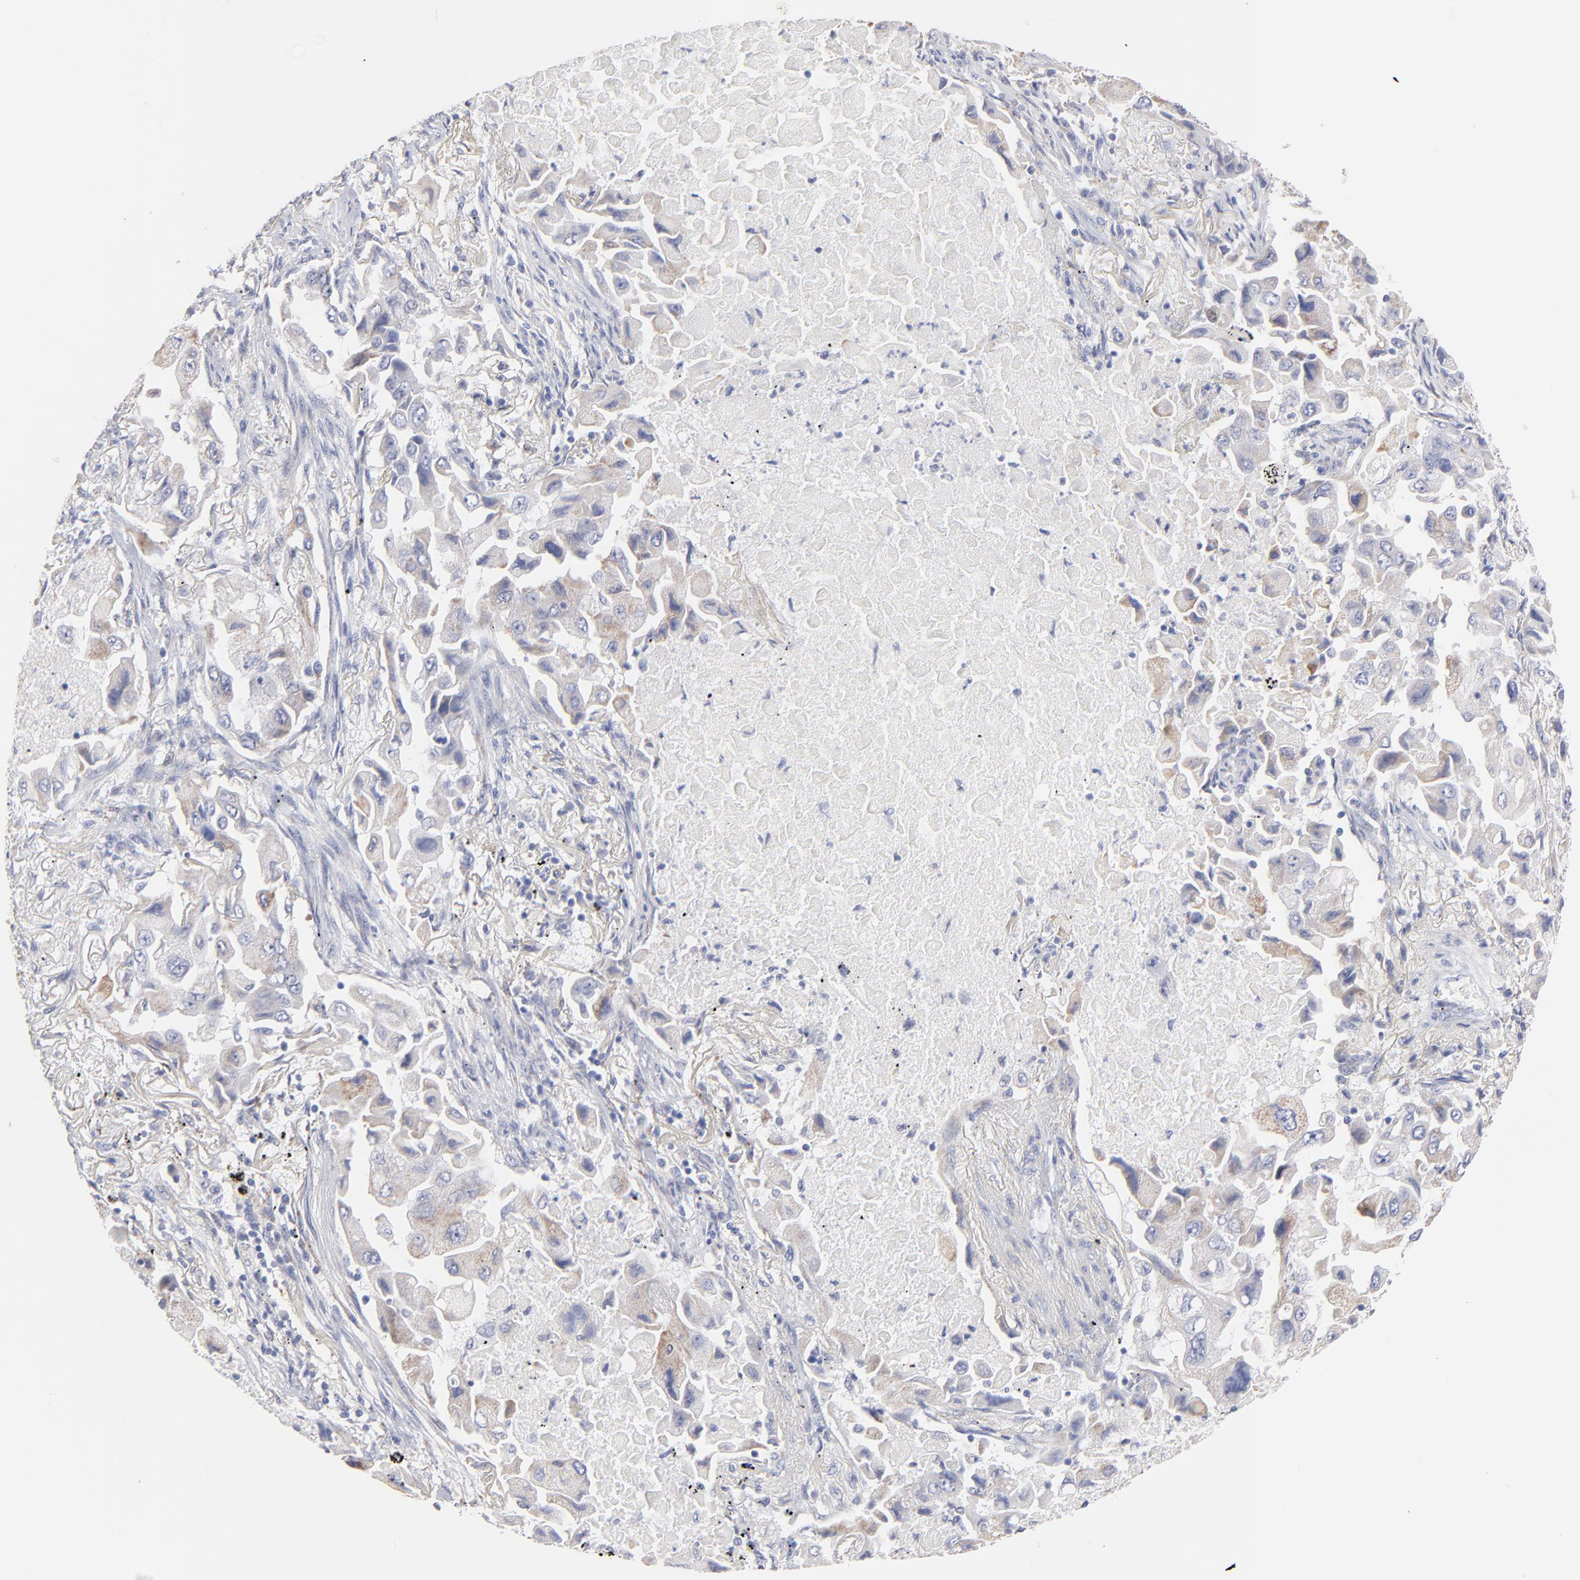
{"staining": {"intensity": "weak", "quantity": ">75%", "location": "cytoplasmic/membranous"}, "tissue": "lung cancer", "cell_type": "Tumor cells", "image_type": "cancer", "snomed": [{"axis": "morphology", "description": "Adenocarcinoma, NOS"}, {"axis": "topography", "description": "Lung"}], "caption": "Protein staining exhibits weak cytoplasmic/membranous staining in approximately >75% of tumor cells in lung cancer (adenocarcinoma).", "gene": "TST", "patient": {"sex": "female", "age": 65}}